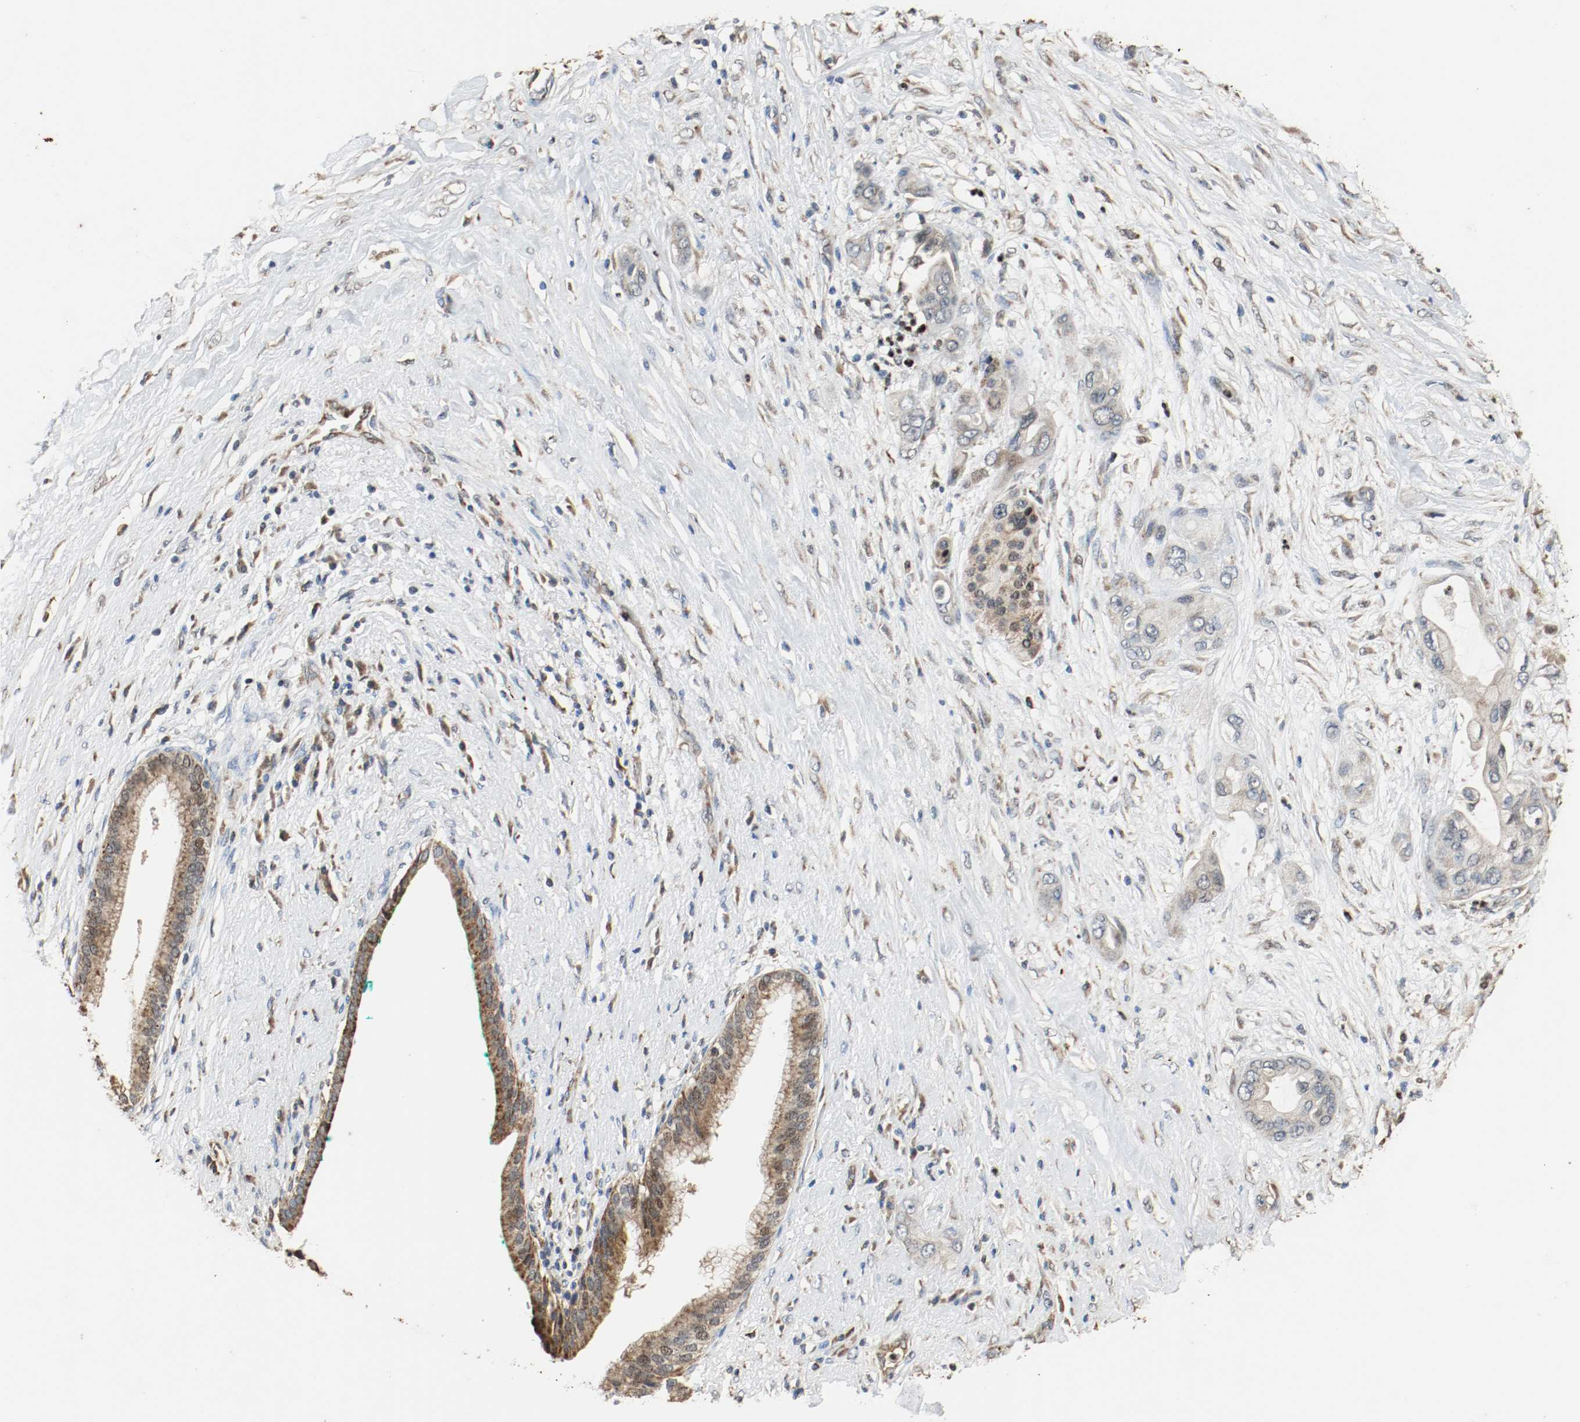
{"staining": {"intensity": "strong", "quantity": "25%-75%", "location": "cytoplasmic/membranous,nuclear"}, "tissue": "pancreatic cancer", "cell_type": "Tumor cells", "image_type": "cancer", "snomed": [{"axis": "morphology", "description": "Adenocarcinoma, NOS"}, {"axis": "topography", "description": "Pancreas"}], "caption": "Brown immunohistochemical staining in human pancreatic cancer (adenocarcinoma) exhibits strong cytoplasmic/membranous and nuclear staining in approximately 25%-75% of tumor cells.", "gene": "ALDH4A1", "patient": {"sex": "female", "age": 59}}